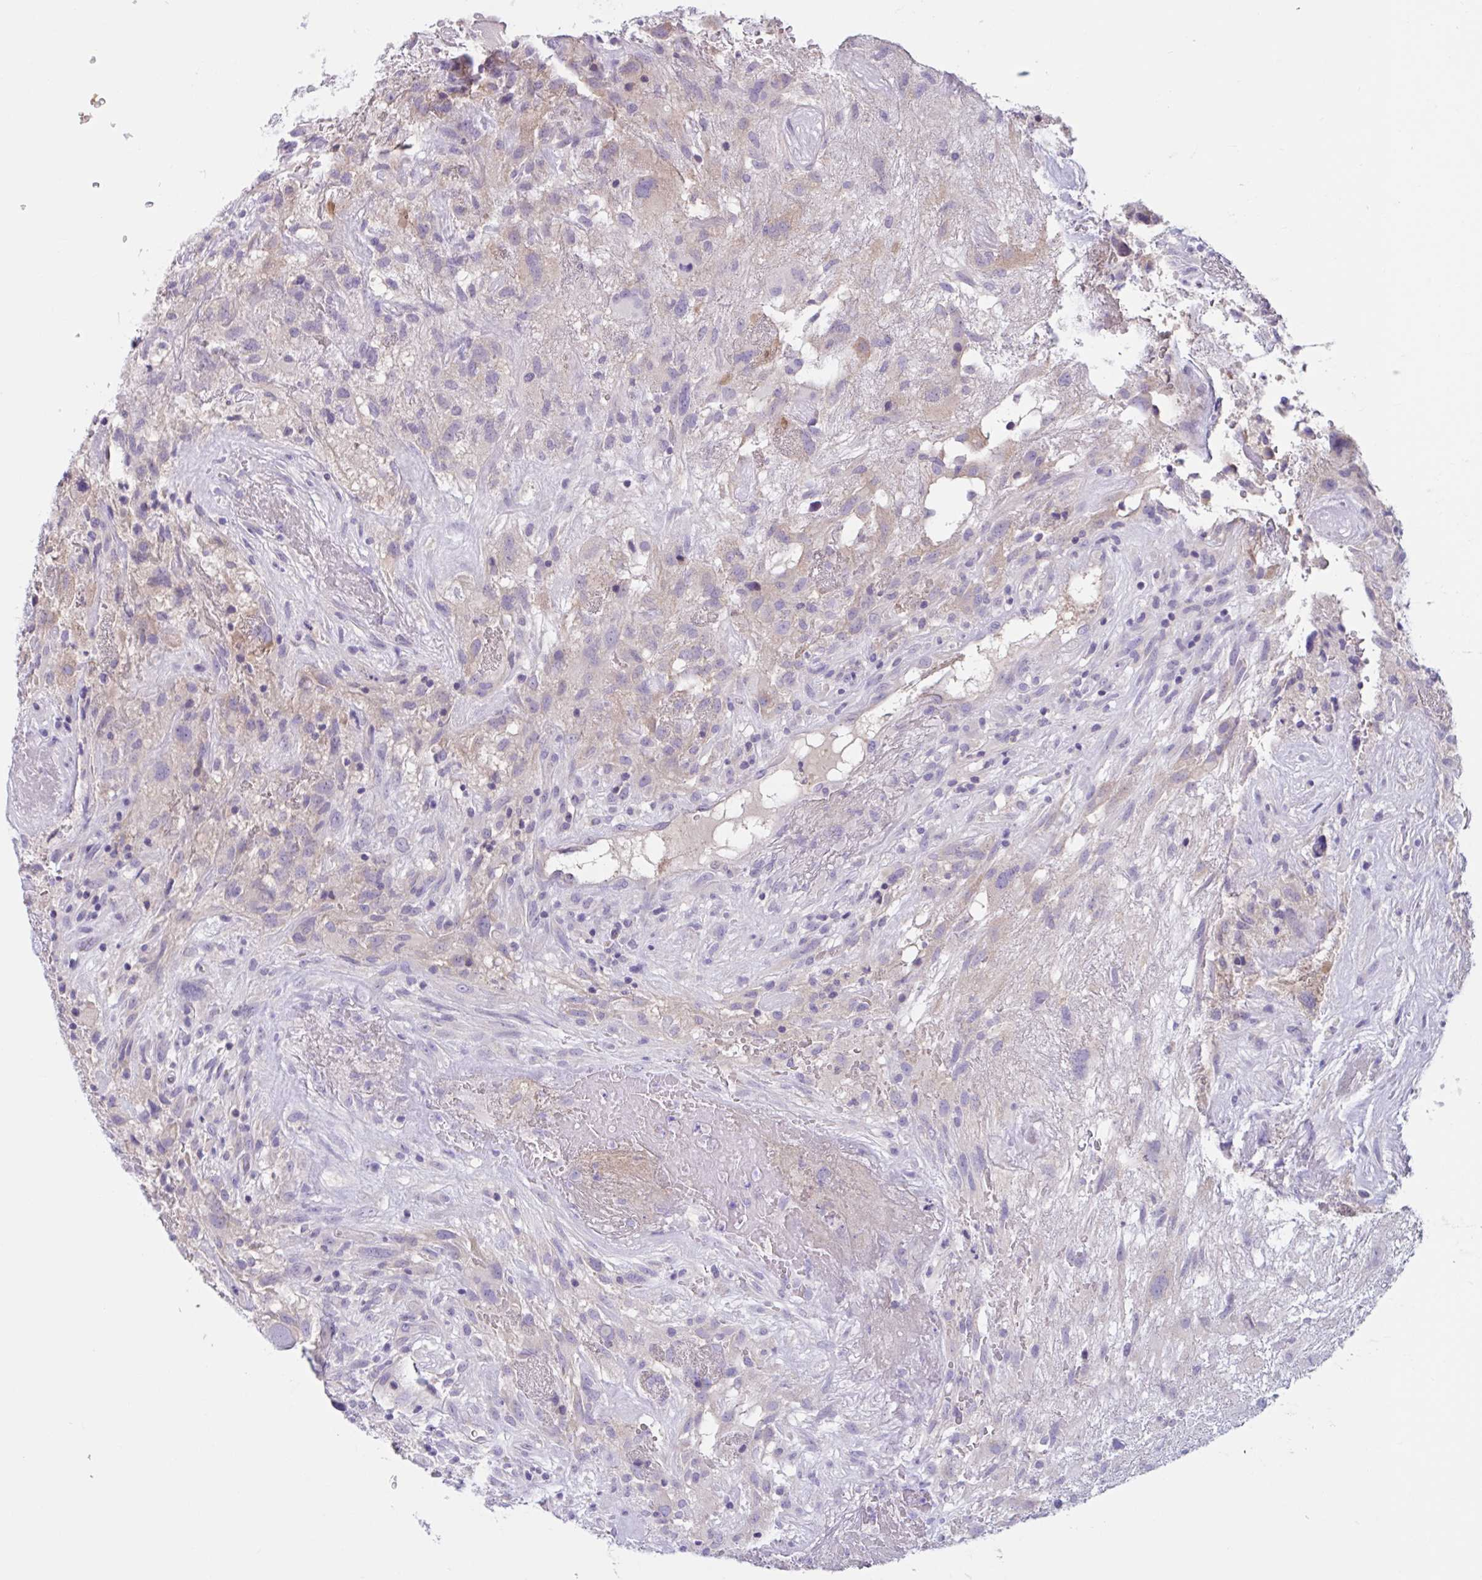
{"staining": {"intensity": "negative", "quantity": "none", "location": "none"}, "tissue": "glioma", "cell_type": "Tumor cells", "image_type": "cancer", "snomed": [{"axis": "morphology", "description": "Glioma, malignant, High grade"}, {"axis": "topography", "description": "Brain"}], "caption": "Tumor cells are negative for protein expression in human glioma.", "gene": "WNT9B", "patient": {"sex": "male", "age": 46}}